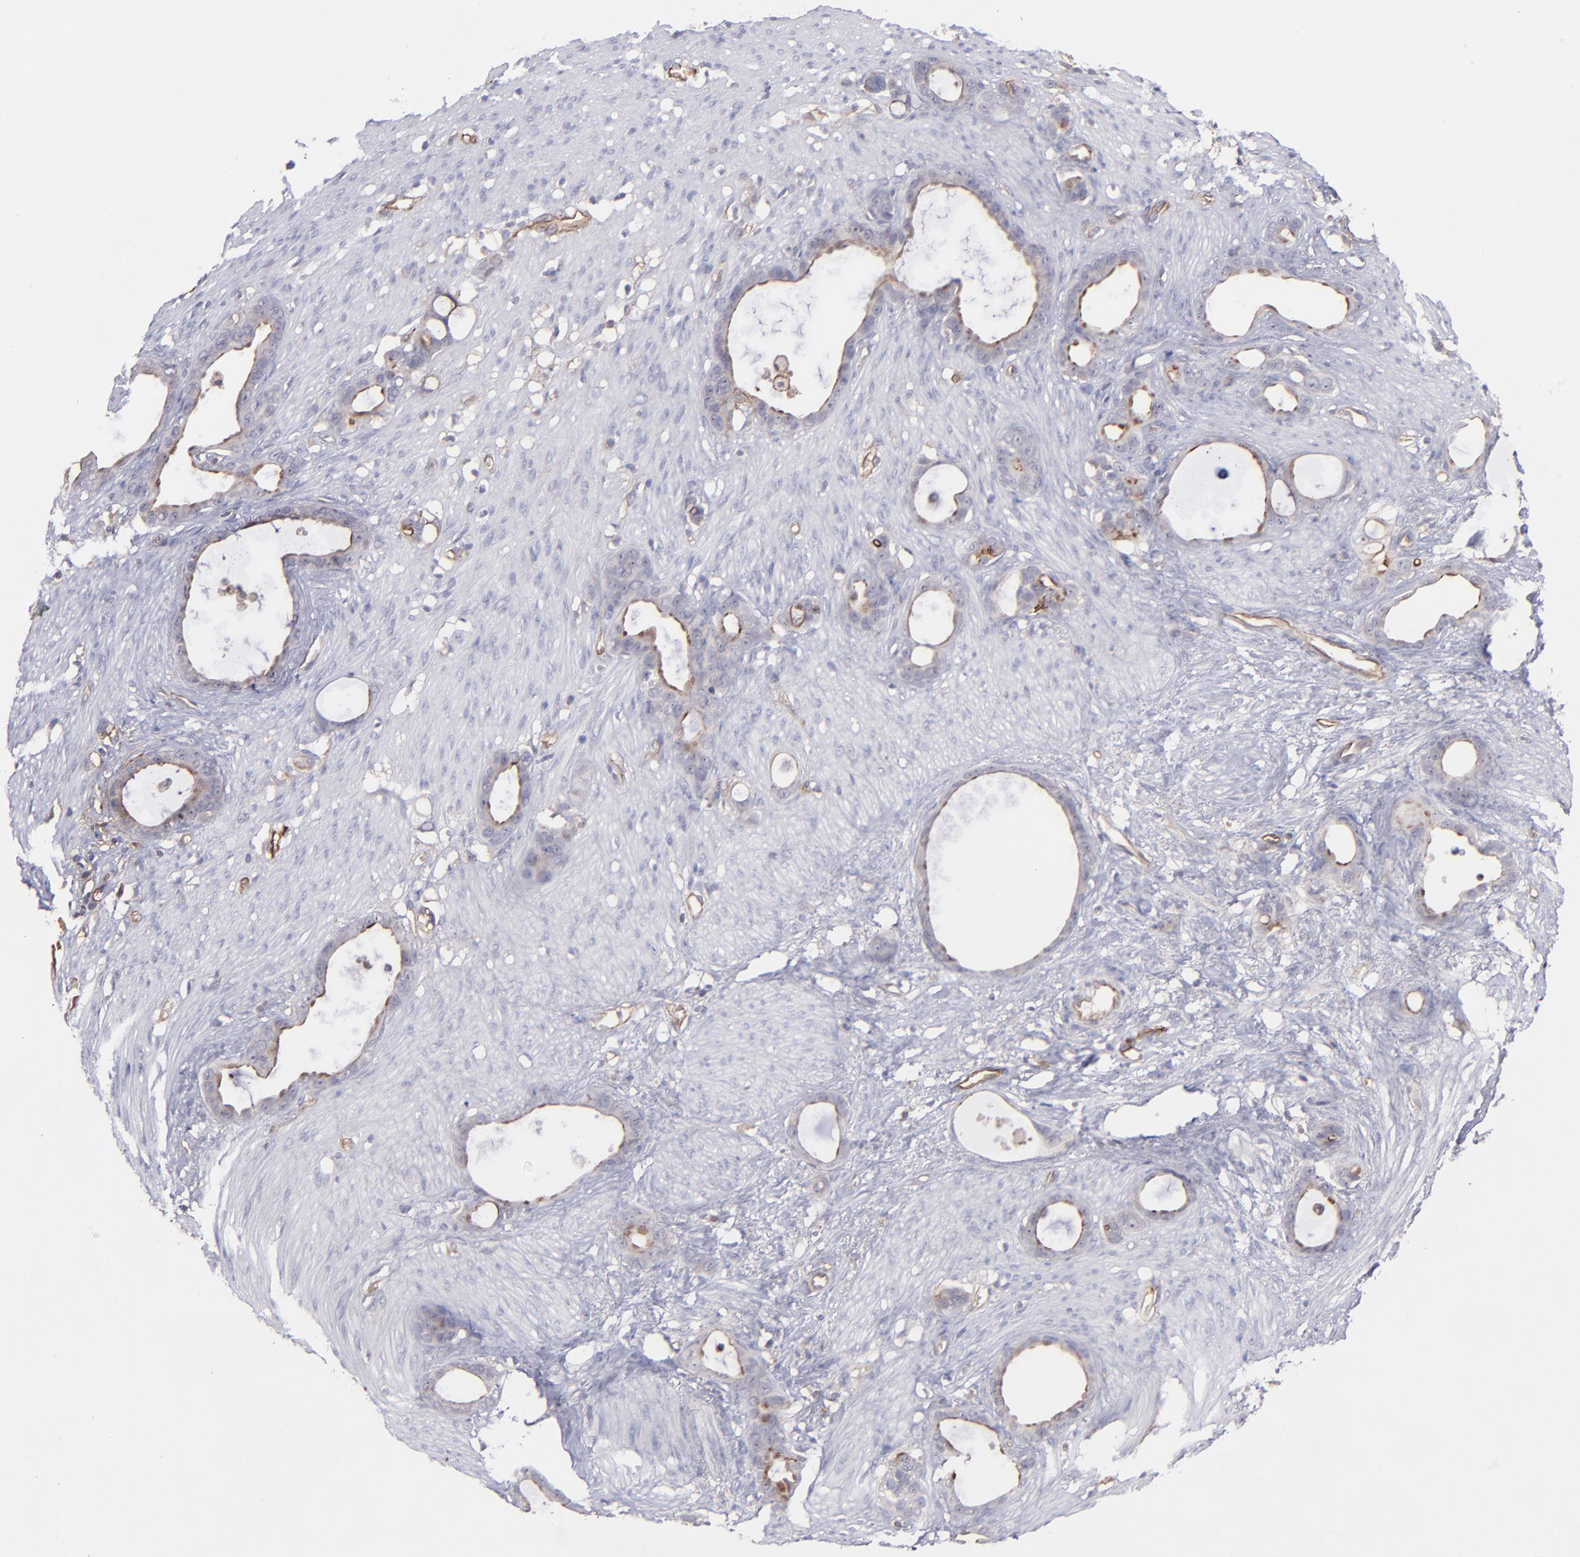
{"staining": {"intensity": "weak", "quantity": "25%-75%", "location": "cytoplasmic/membranous"}, "tissue": "stomach cancer", "cell_type": "Tumor cells", "image_type": "cancer", "snomed": [{"axis": "morphology", "description": "Adenocarcinoma, NOS"}, {"axis": "topography", "description": "Stomach"}], "caption": "Stomach cancer (adenocarcinoma) stained for a protein reveals weak cytoplasmic/membranous positivity in tumor cells. The protein of interest is shown in brown color, while the nuclei are stained blue.", "gene": "ICAM1", "patient": {"sex": "female", "age": 75}}